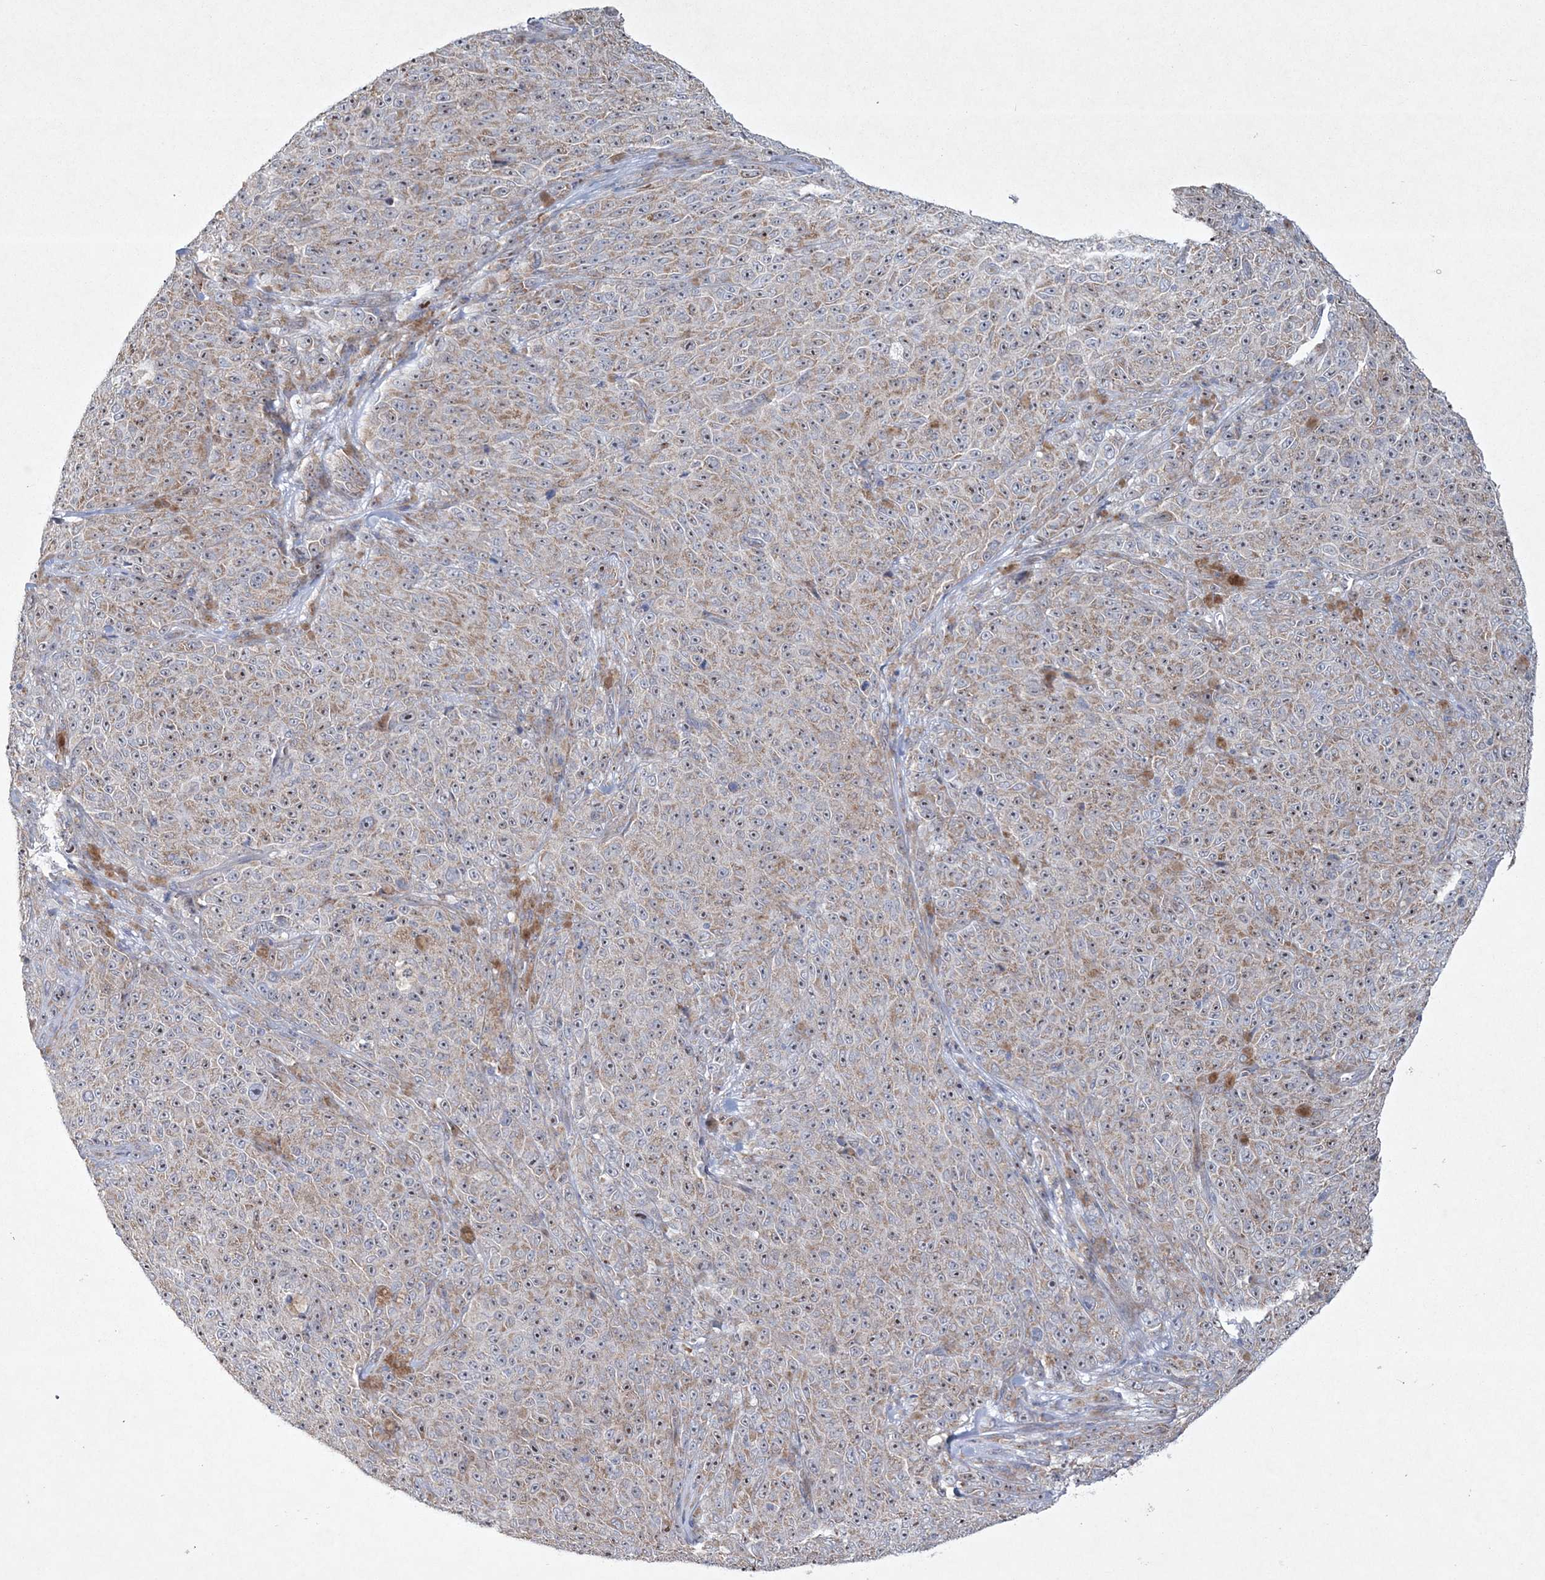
{"staining": {"intensity": "weak", "quantity": ">75%", "location": "cytoplasmic/membranous"}, "tissue": "melanoma", "cell_type": "Tumor cells", "image_type": "cancer", "snomed": [{"axis": "morphology", "description": "Malignant melanoma, NOS"}, {"axis": "topography", "description": "Skin"}], "caption": "A brown stain highlights weak cytoplasmic/membranous positivity of a protein in human malignant melanoma tumor cells.", "gene": "CES4A", "patient": {"sex": "female", "age": 82}}